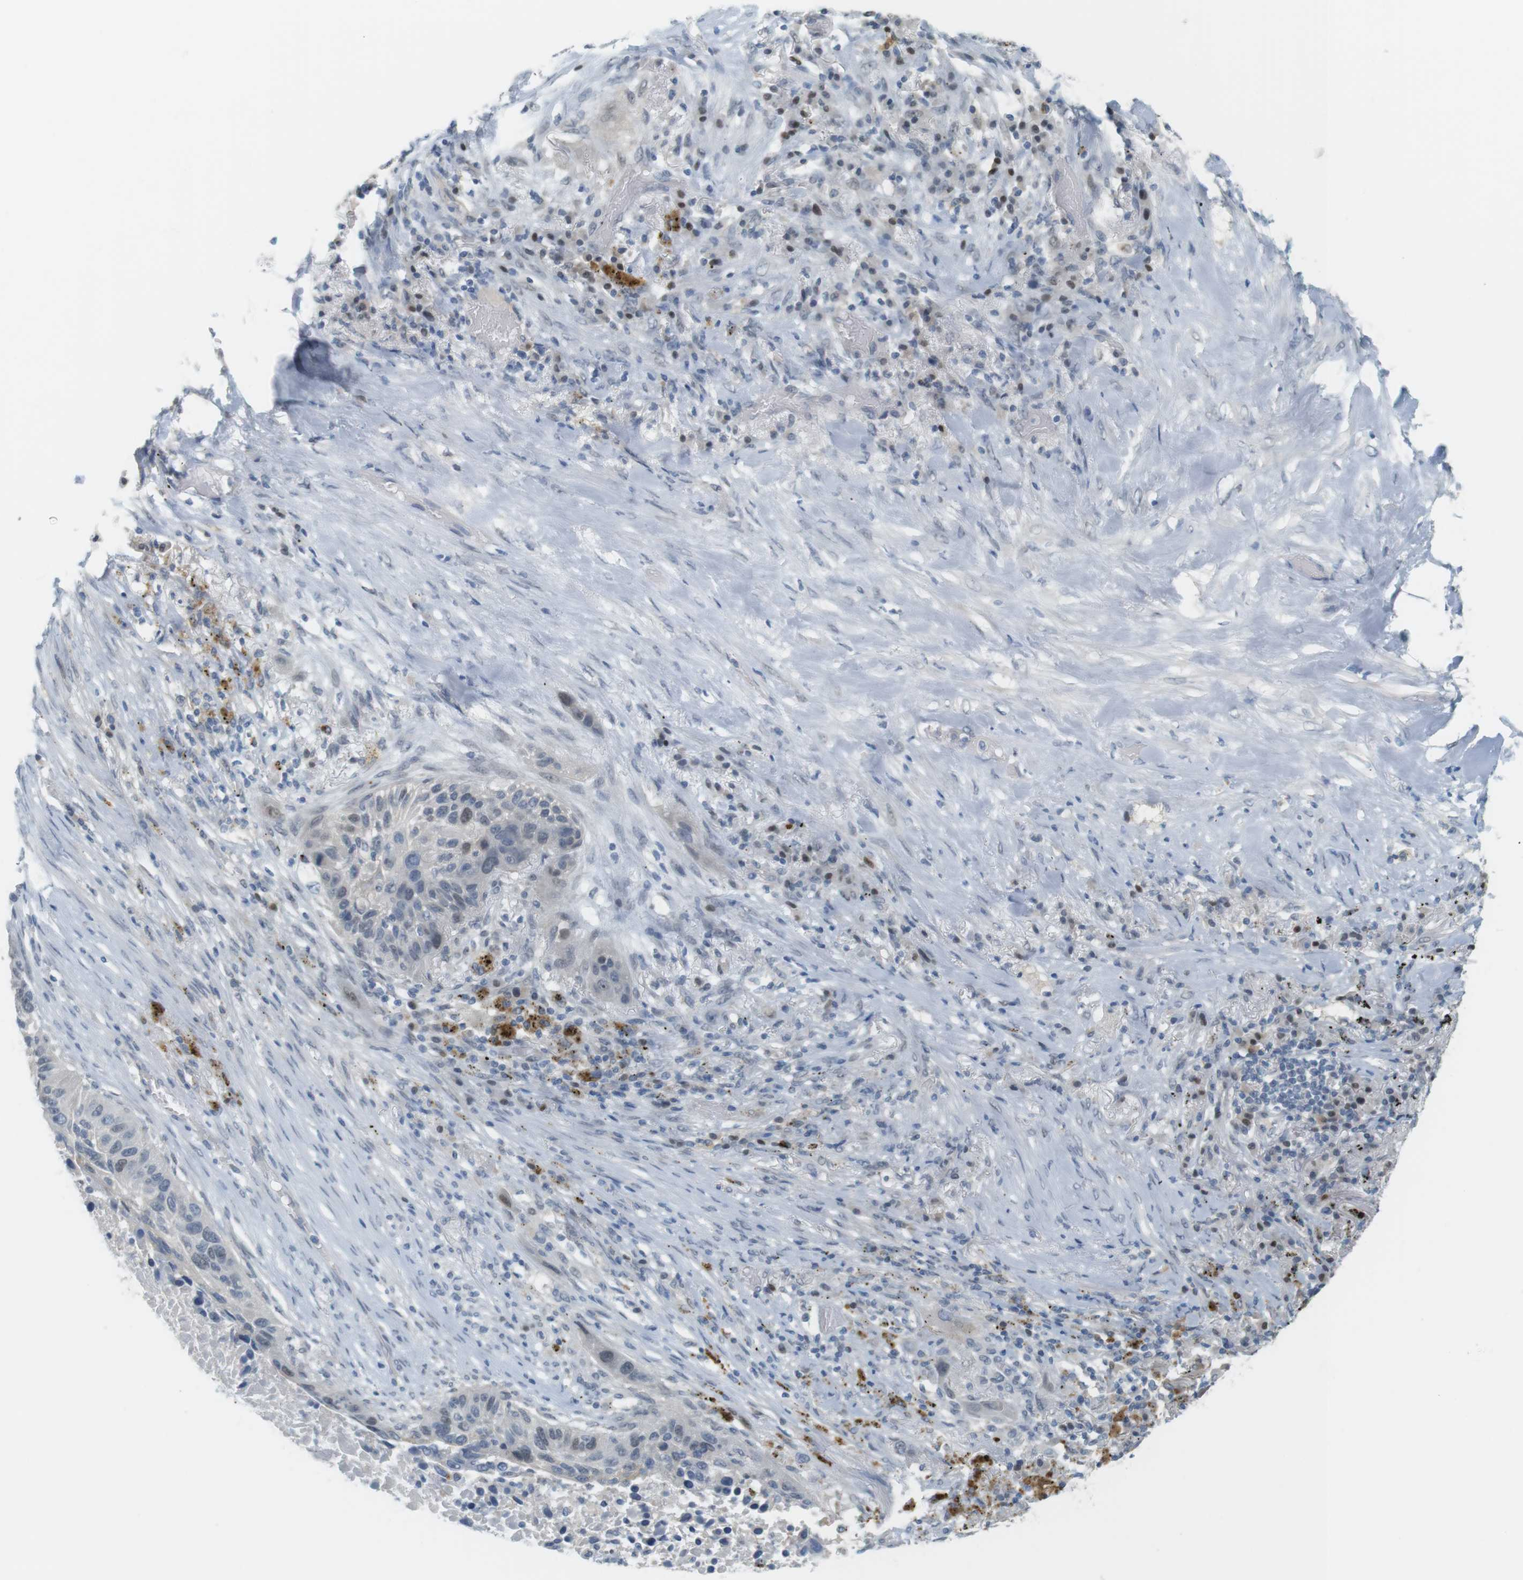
{"staining": {"intensity": "negative", "quantity": "none", "location": "none"}, "tissue": "lung cancer", "cell_type": "Tumor cells", "image_type": "cancer", "snomed": [{"axis": "morphology", "description": "Squamous cell carcinoma, NOS"}, {"axis": "topography", "description": "Lung"}], "caption": "DAB immunohistochemical staining of lung squamous cell carcinoma demonstrates no significant staining in tumor cells. The staining is performed using DAB (3,3'-diaminobenzidine) brown chromogen with nuclei counter-stained in using hematoxylin.", "gene": "CREB3L2", "patient": {"sex": "male", "age": 57}}